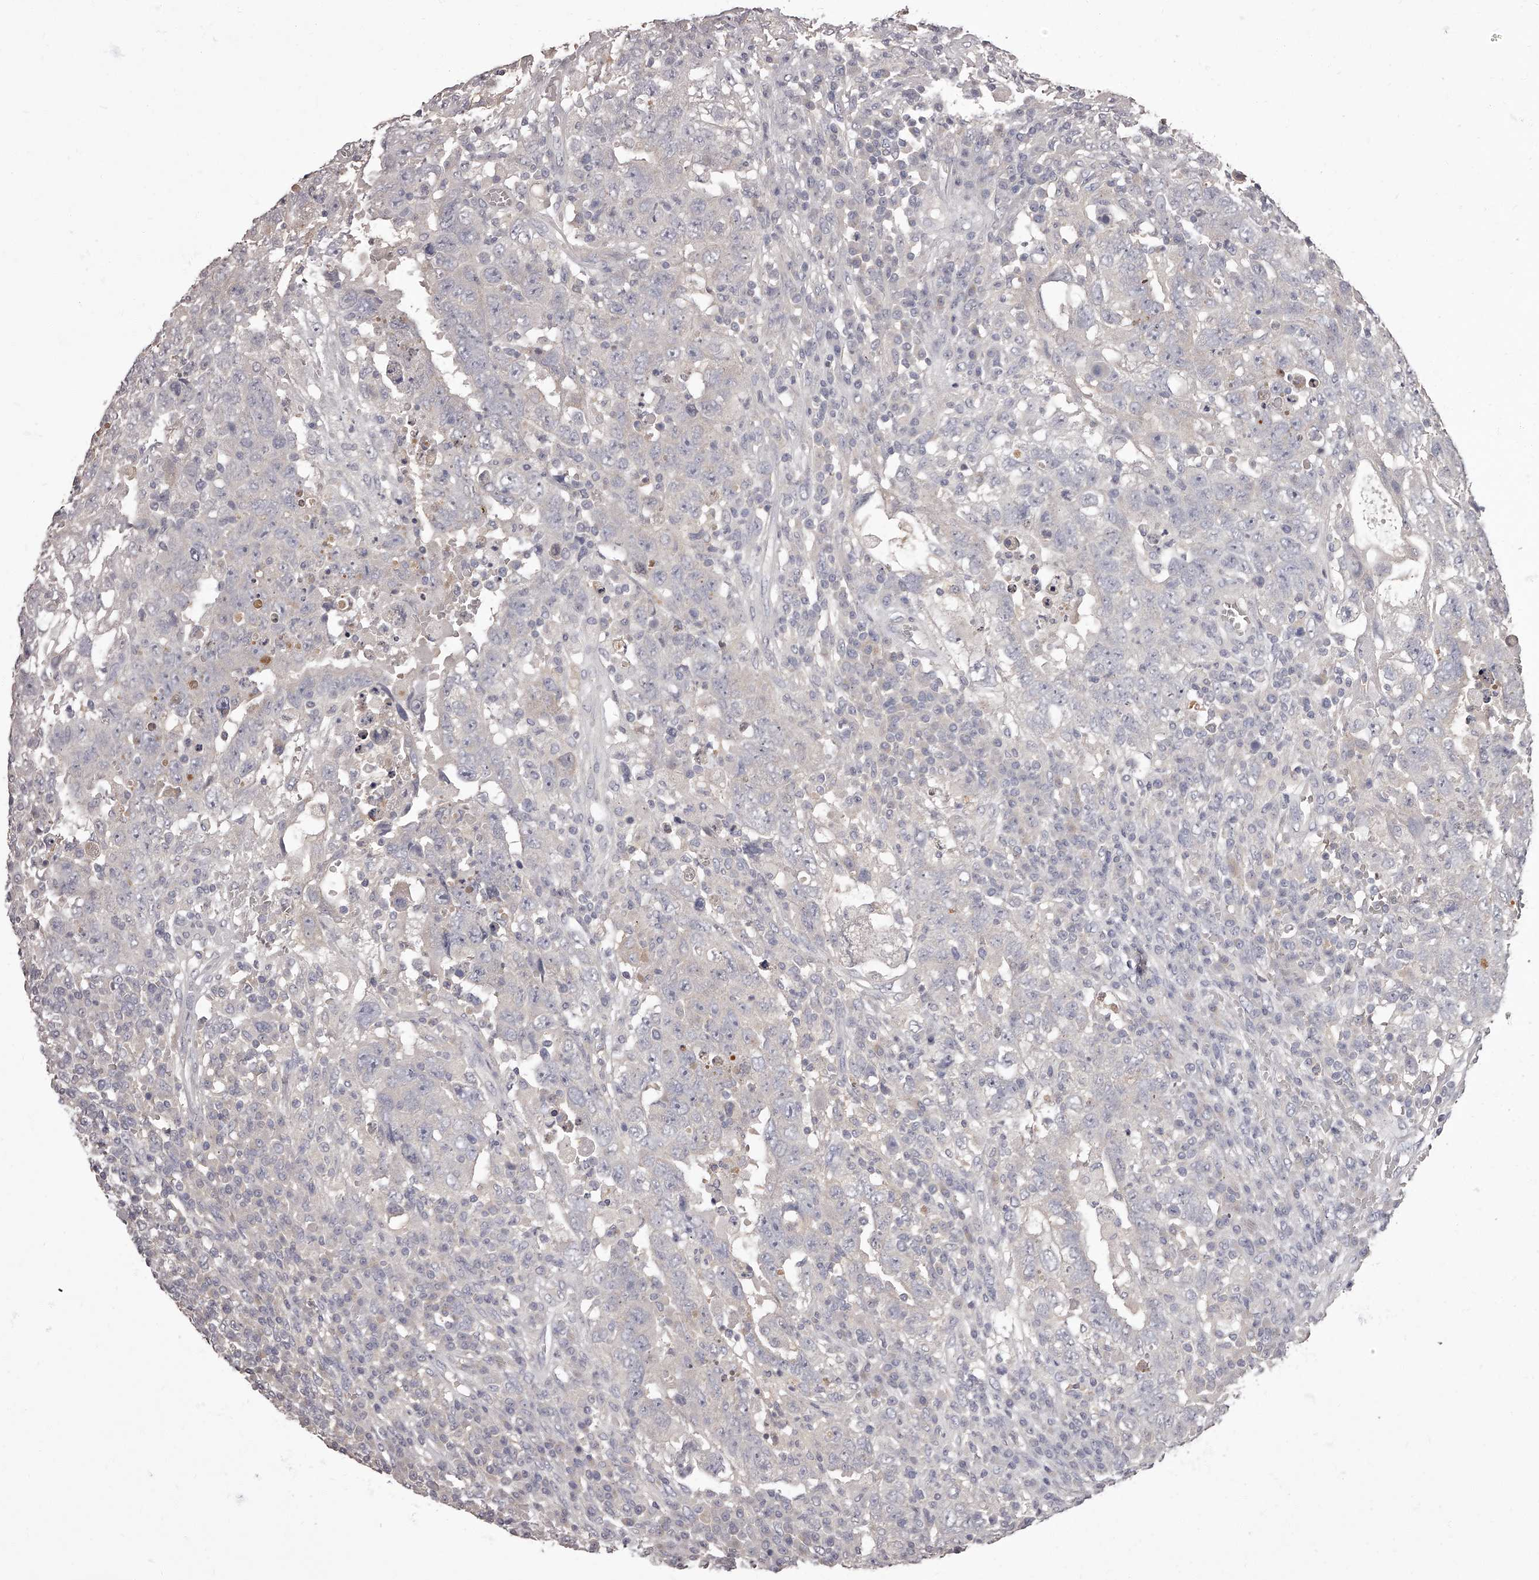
{"staining": {"intensity": "negative", "quantity": "none", "location": "none"}, "tissue": "testis cancer", "cell_type": "Tumor cells", "image_type": "cancer", "snomed": [{"axis": "morphology", "description": "Carcinoma, Embryonal, NOS"}, {"axis": "topography", "description": "Testis"}], "caption": "A histopathology image of human testis cancer (embryonal carcinoma) is negative for staining in tumor cells. (DAB (3,3'-diaminobenzidine) IHC with hematoxylin counter stain).", "gene": "APEH", "patient": {"sex": "male", "age": 26}}